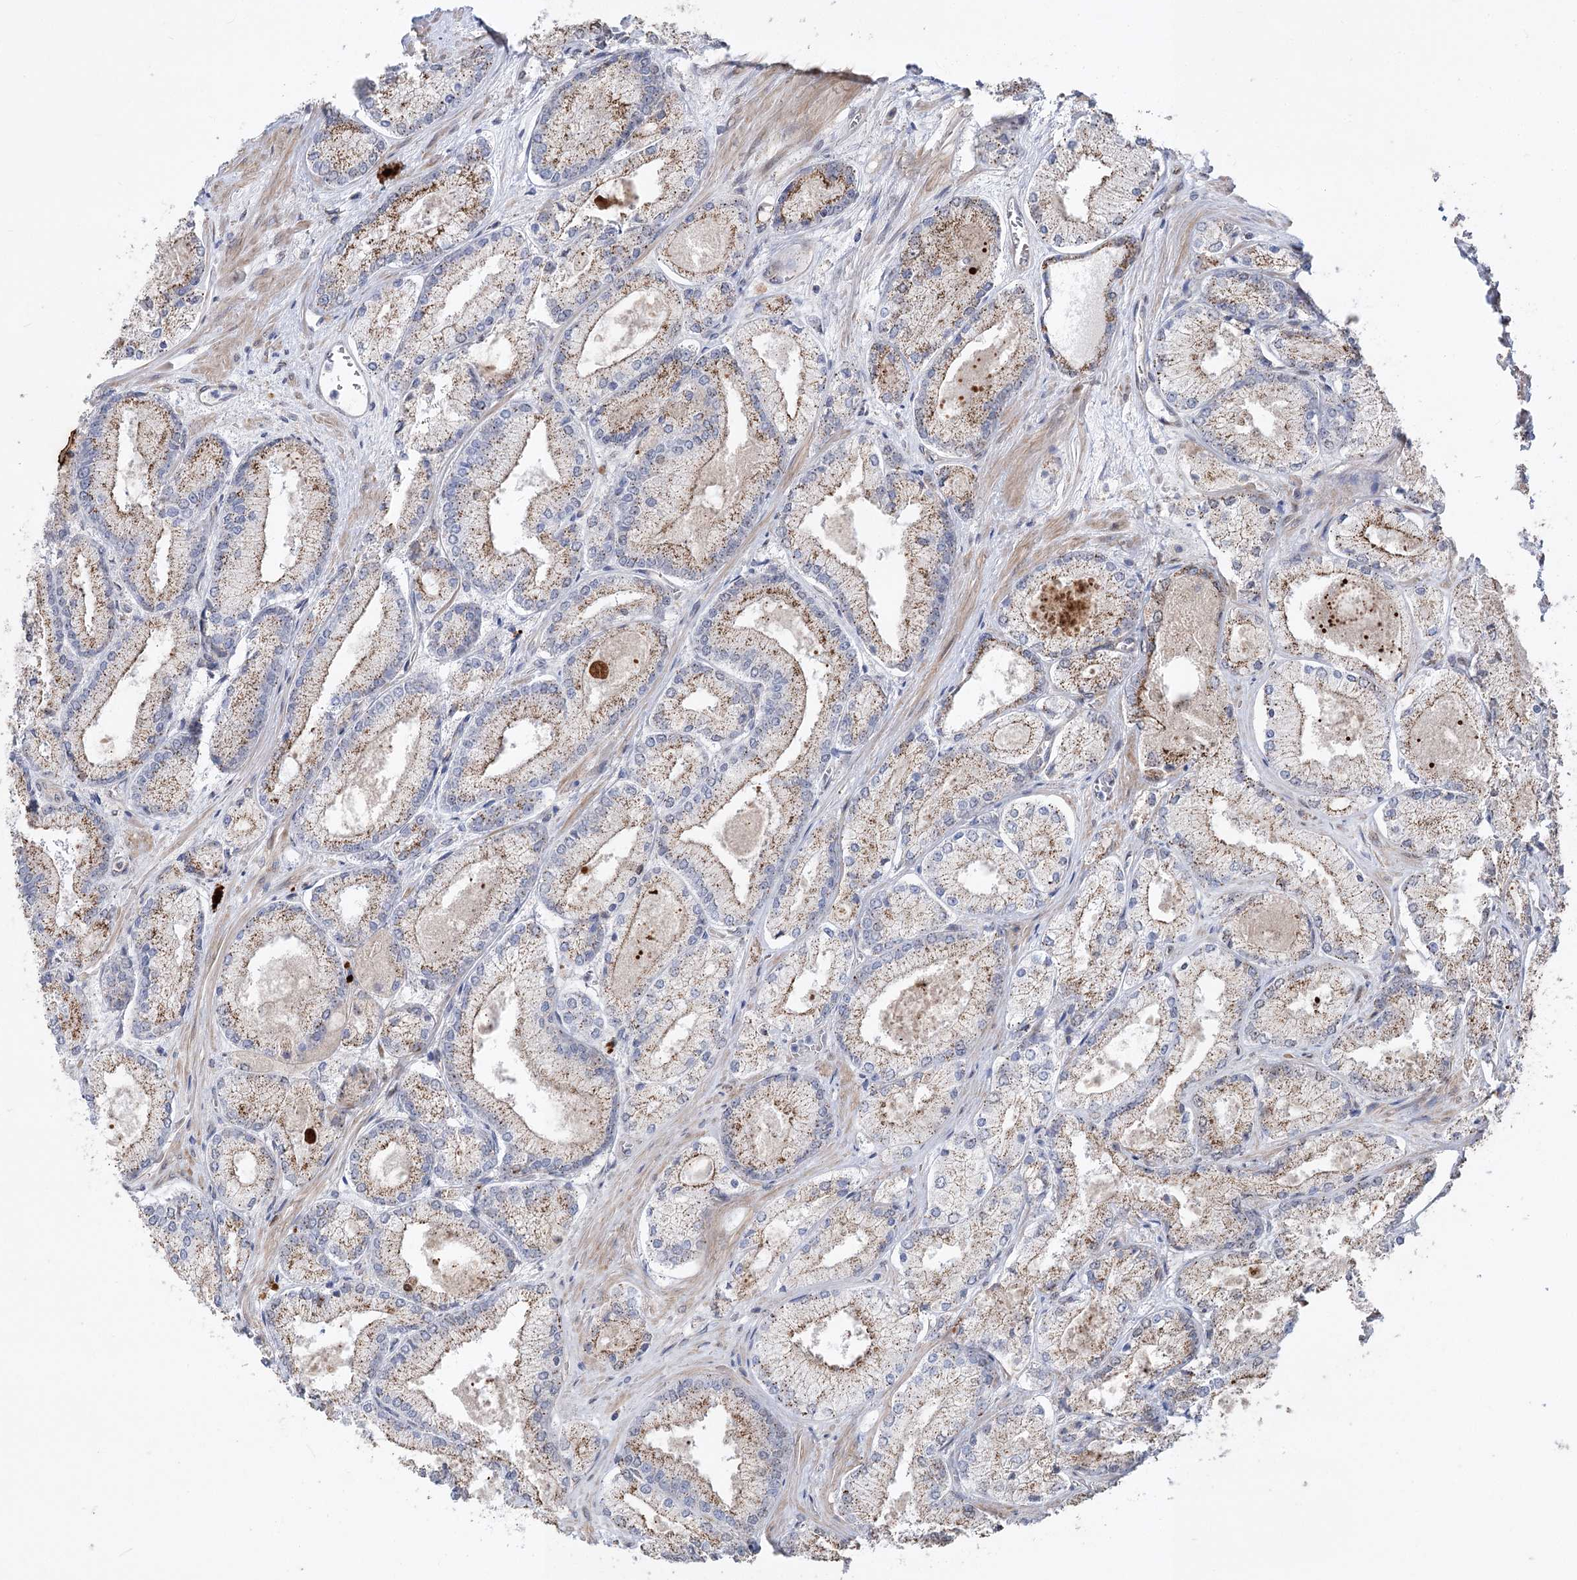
{"staining": {"intensity": "moderate", "quantity": ">75%", "location": "cytoplasmic/membranous"}, "tissue": "prostate cancer", "cell_type": "Tumor cells", "image_type": "cancer", "snomed": [{"axis": "morphology", "description": "Adenocarcinoma, Low grade"}, {"axis": "topography", "description": "Prostate"}], "caption": "Low-grade adenocarcinoma (prostate) stained for a protein (brown) displays moderate cytoplasmic/membranous positive positivity in approximately >75% of tumor cells.", "gene": "ZSCAN23", "patient": {"sex": "male", "age": 74}}